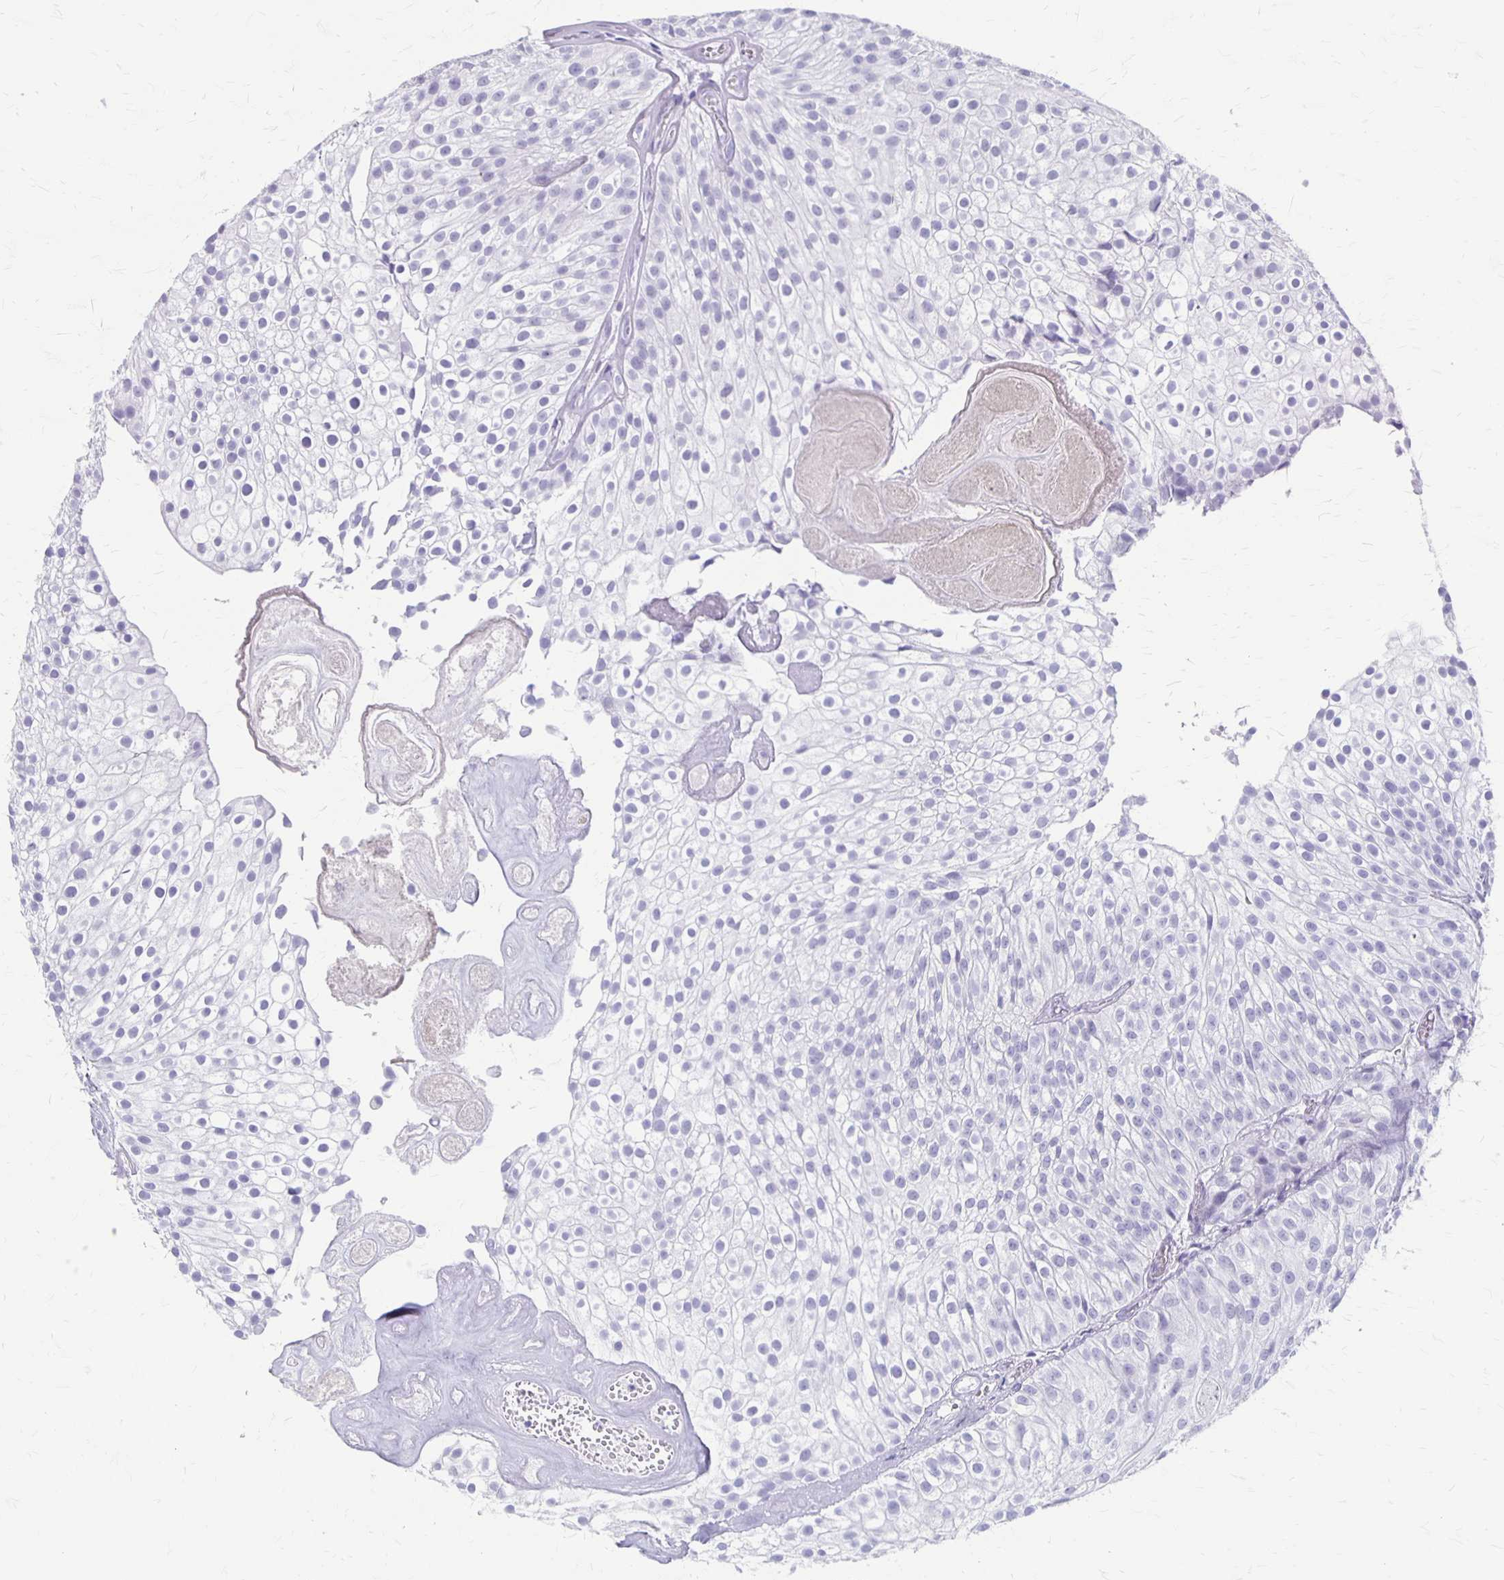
{"staining": {"intensity": "negative", "quantity": "none", "location": "none"}, "tissue": "urothelial cancer", "cell_type": "Tumor cells", "image_type": "cancer", "snomed": [{"axis": "morphology", "description": "Urothelial carcinoma, Low grade"}, {"axis": "topography", "description": "Urinary bladder"}], "caption": "This is an immunohistochemistry histopathology image of urothelial cancer. There is no positivity in tumor cells.", "gene": "MAGEC2", "patient": {"sex": "male", "age": 70}}